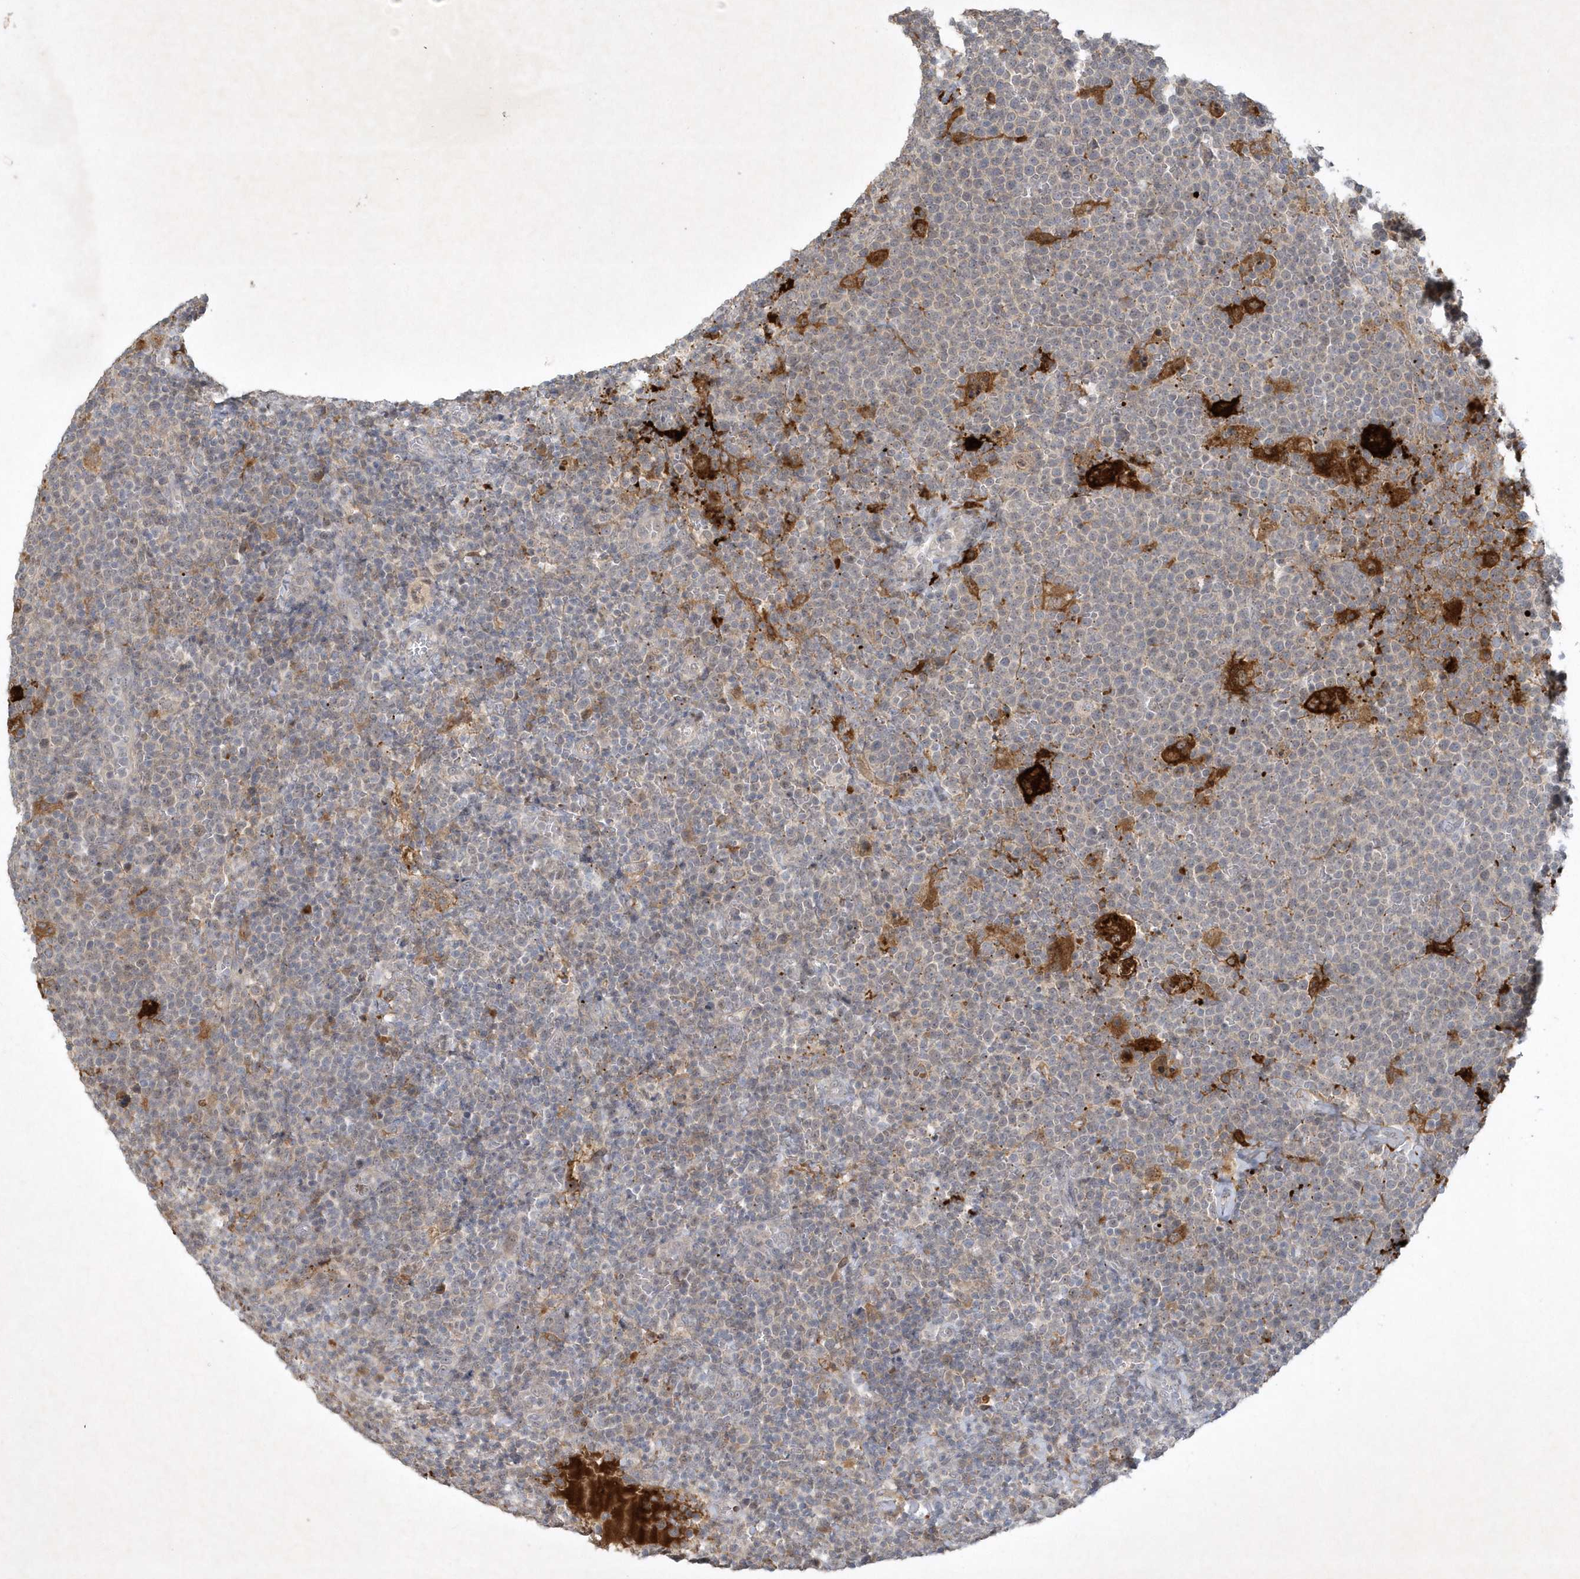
{"staining": {"intensity": "weak", "quantity": "<25%", "location": "cytoplasmic/membranous"}, "tissue": "lymphoma", "cell_type": "Tumor cells", "image_type": "cancer", "snomed": [{"axis": "morphology", "description": "Malignant lymphoma, non-Hodgkin's type, High grade"}, {"axis": "topography", "description": "Lymph node"}], "caption": "High power microscopy histopathology image of an IHC photomicrograph of lymphoma, revealing no significant positivity in tumor cells.", "gene": "THG1L", "patient": {"sex": "male", "age": 61}}